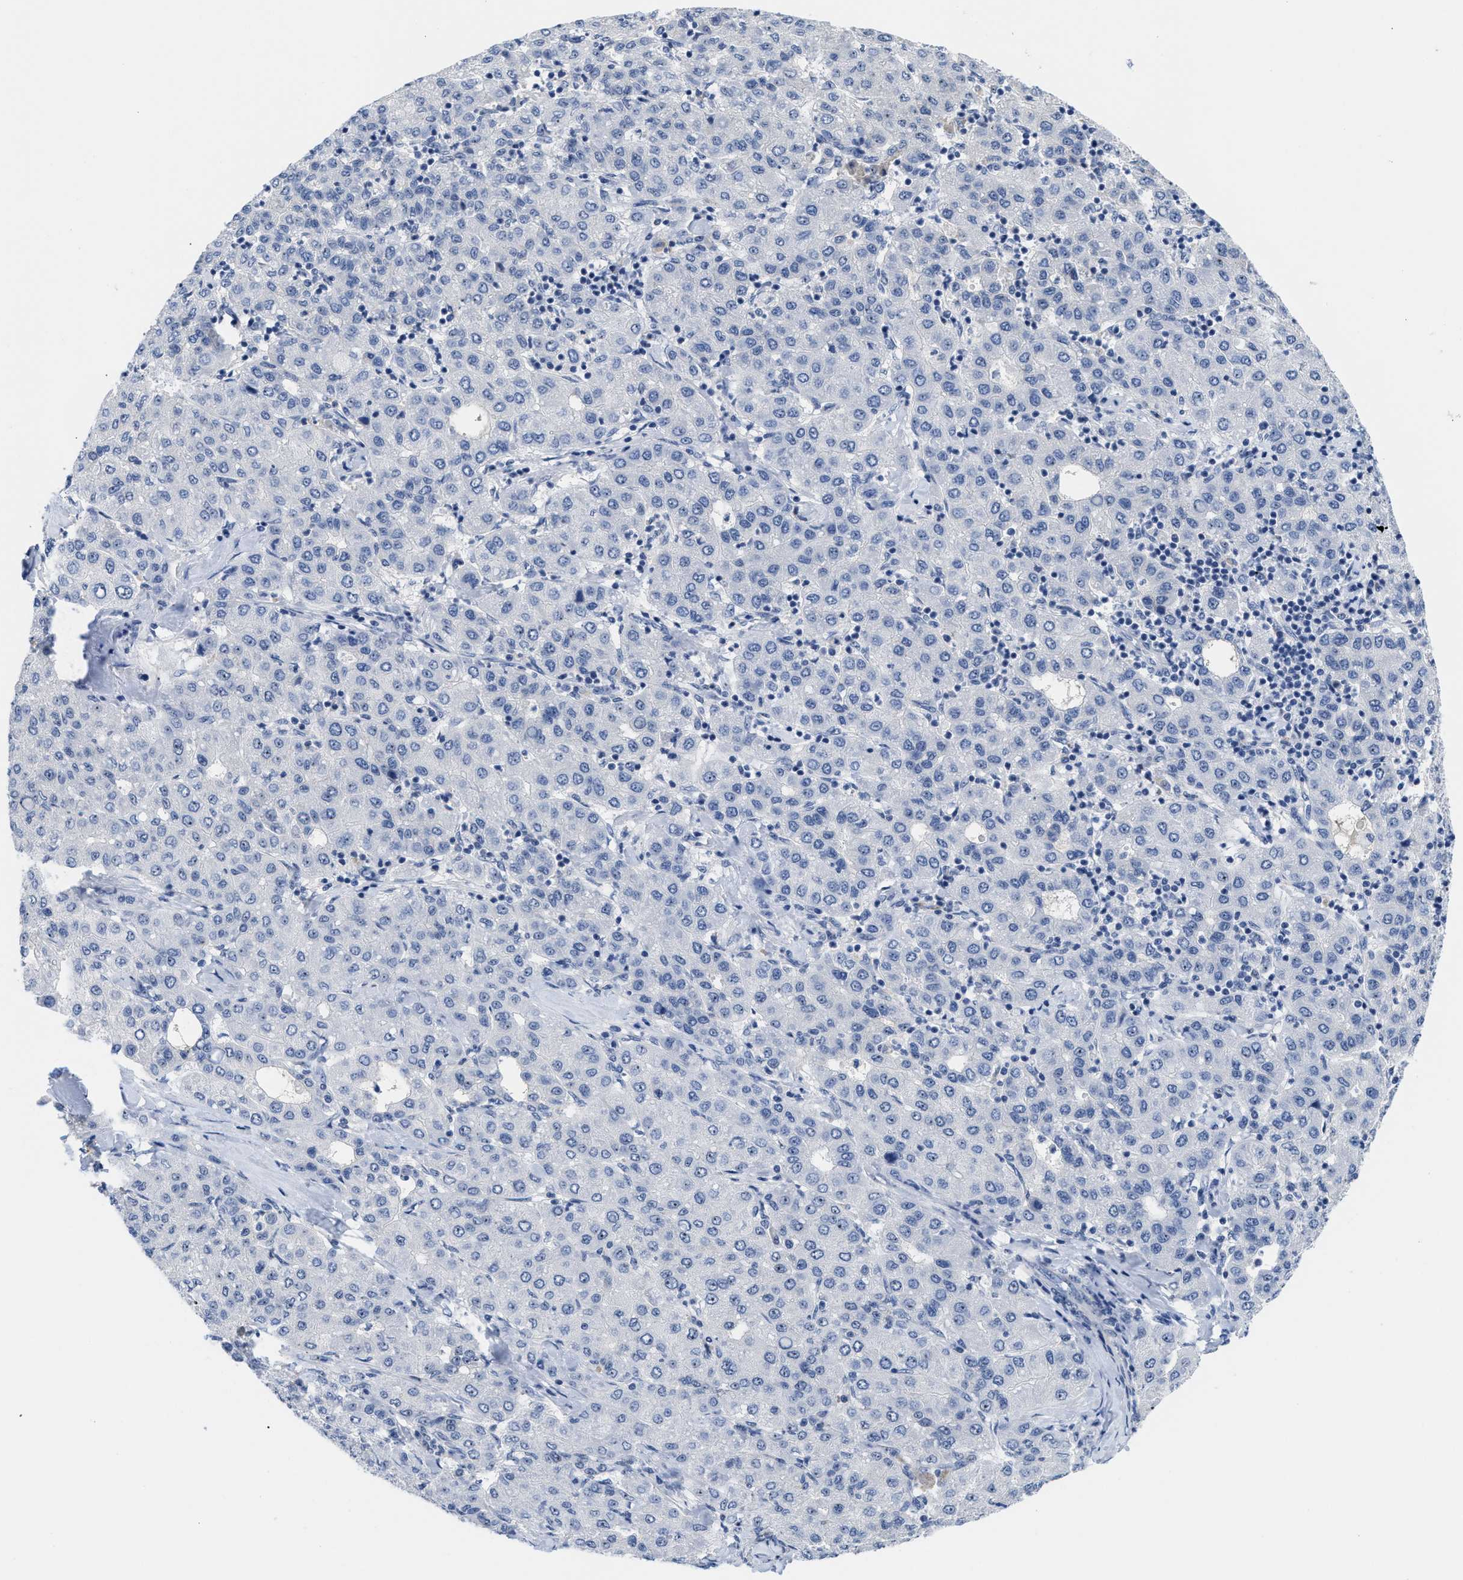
{"staining": {"intensity": "negative", "quantity": "none", "location": "none"}, "tissue": "liver cancer", "cell_type": "Tumor cells", "image_type": "cancer", "snomed": [{"axis": "morphology", "description": "Carcinoma, Hepatocellular, NOS"}, {"axis": "topography", "description": "Liver"}], "caption": "Protein analysis of liver cancer demonstrates no significant positivity in tumor cells.", "gene": "NOP58", "patient": {"sex": "male", "age": 65}}